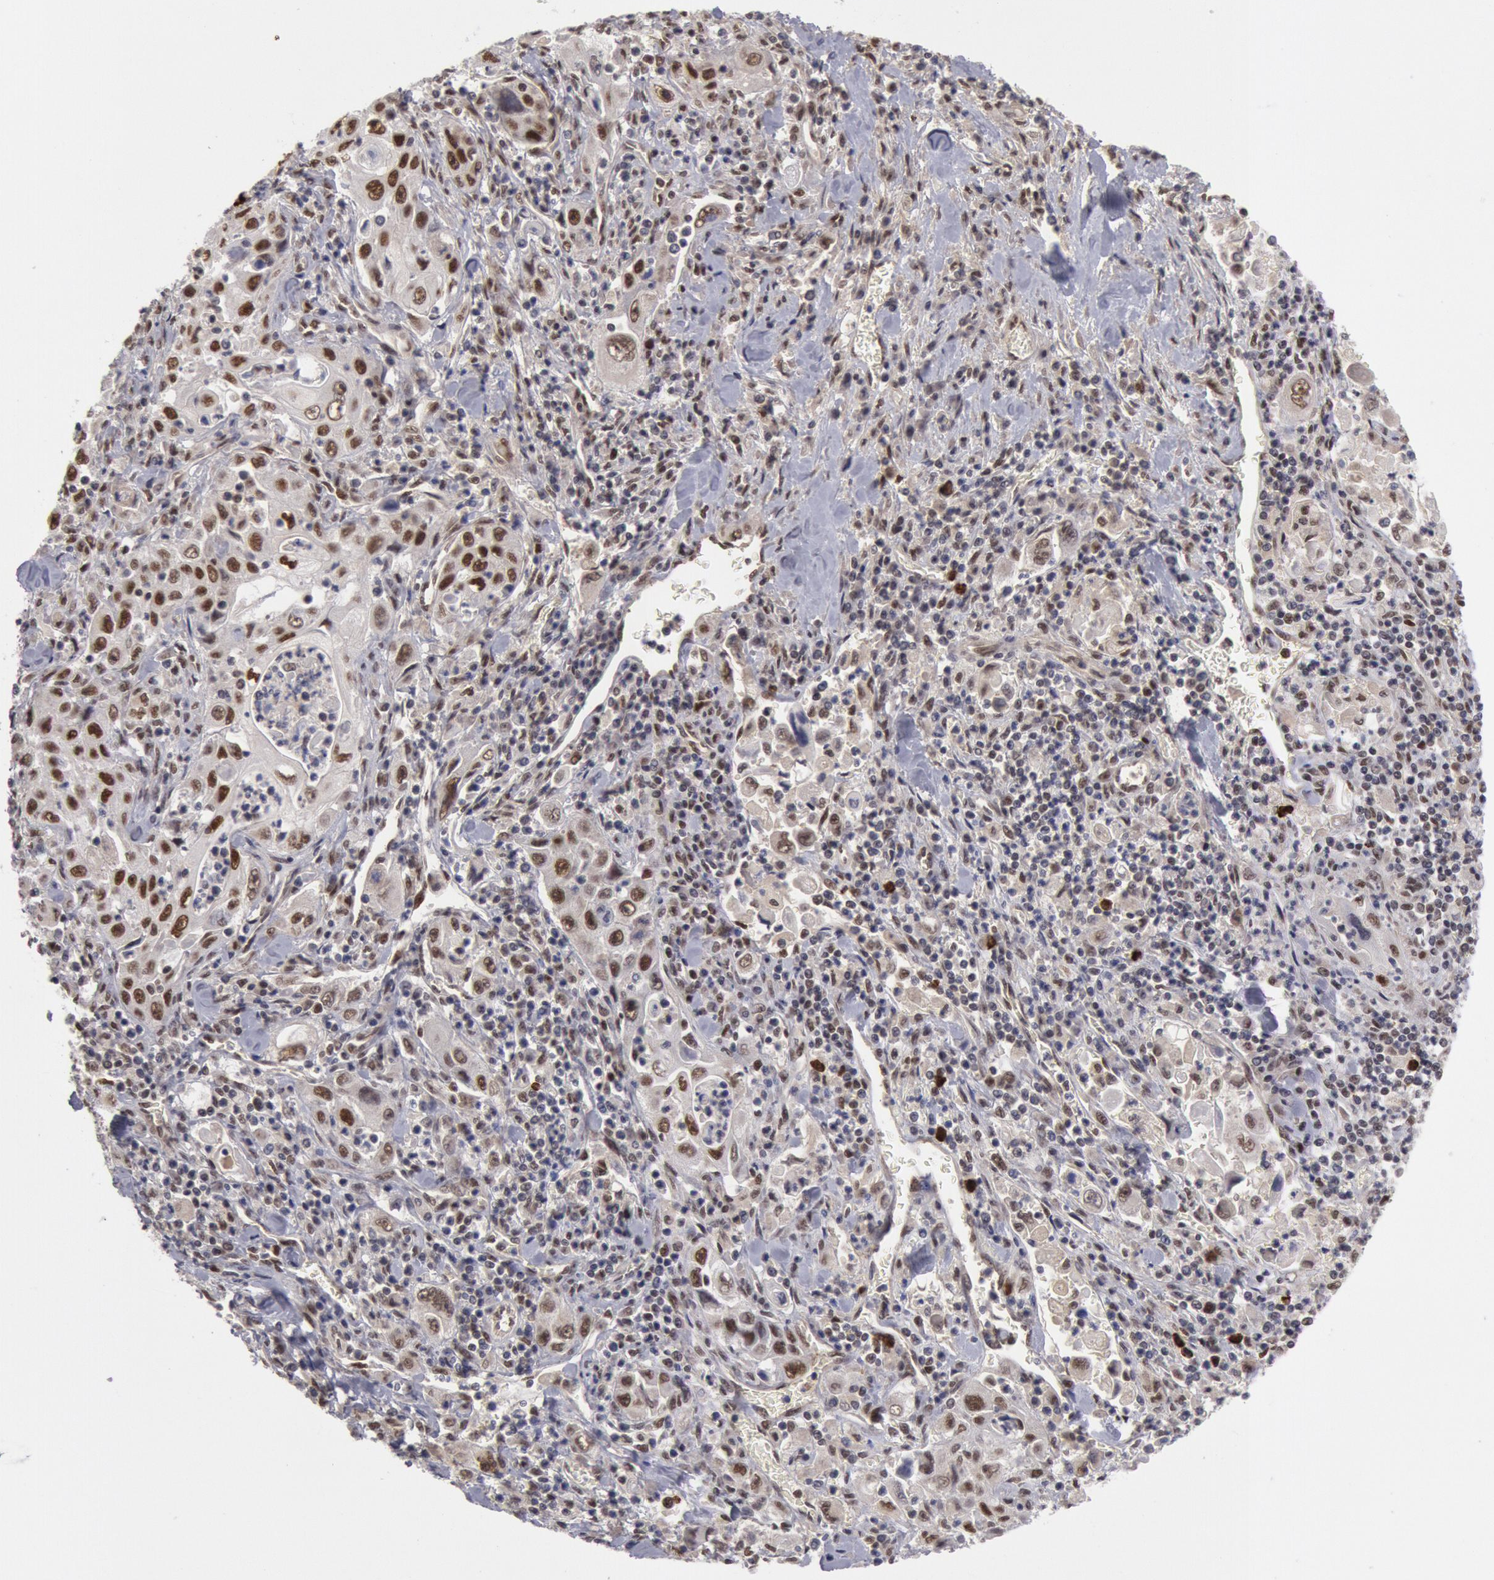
{"staining": {"intensity": "moderate", "quantity": "25%-75%", "location": "nuclear"}, "tissue": "pancreatic cancer", "cell_type": "Tumor cells", "image_type": "cancer", "snomed": [{"axis": "morphology", "description": "Adenocarcinoma, NOS"}, {"axis": "topography", "description": "Pancreas"}], "caption": "Human pancreatic cancer stained with a brown dye shows moderate nuclear positive staining in about 25%-75% of tumor cells.", "gene": "PPP4R3B", "patient": {"sex": "male", "age": 70}}